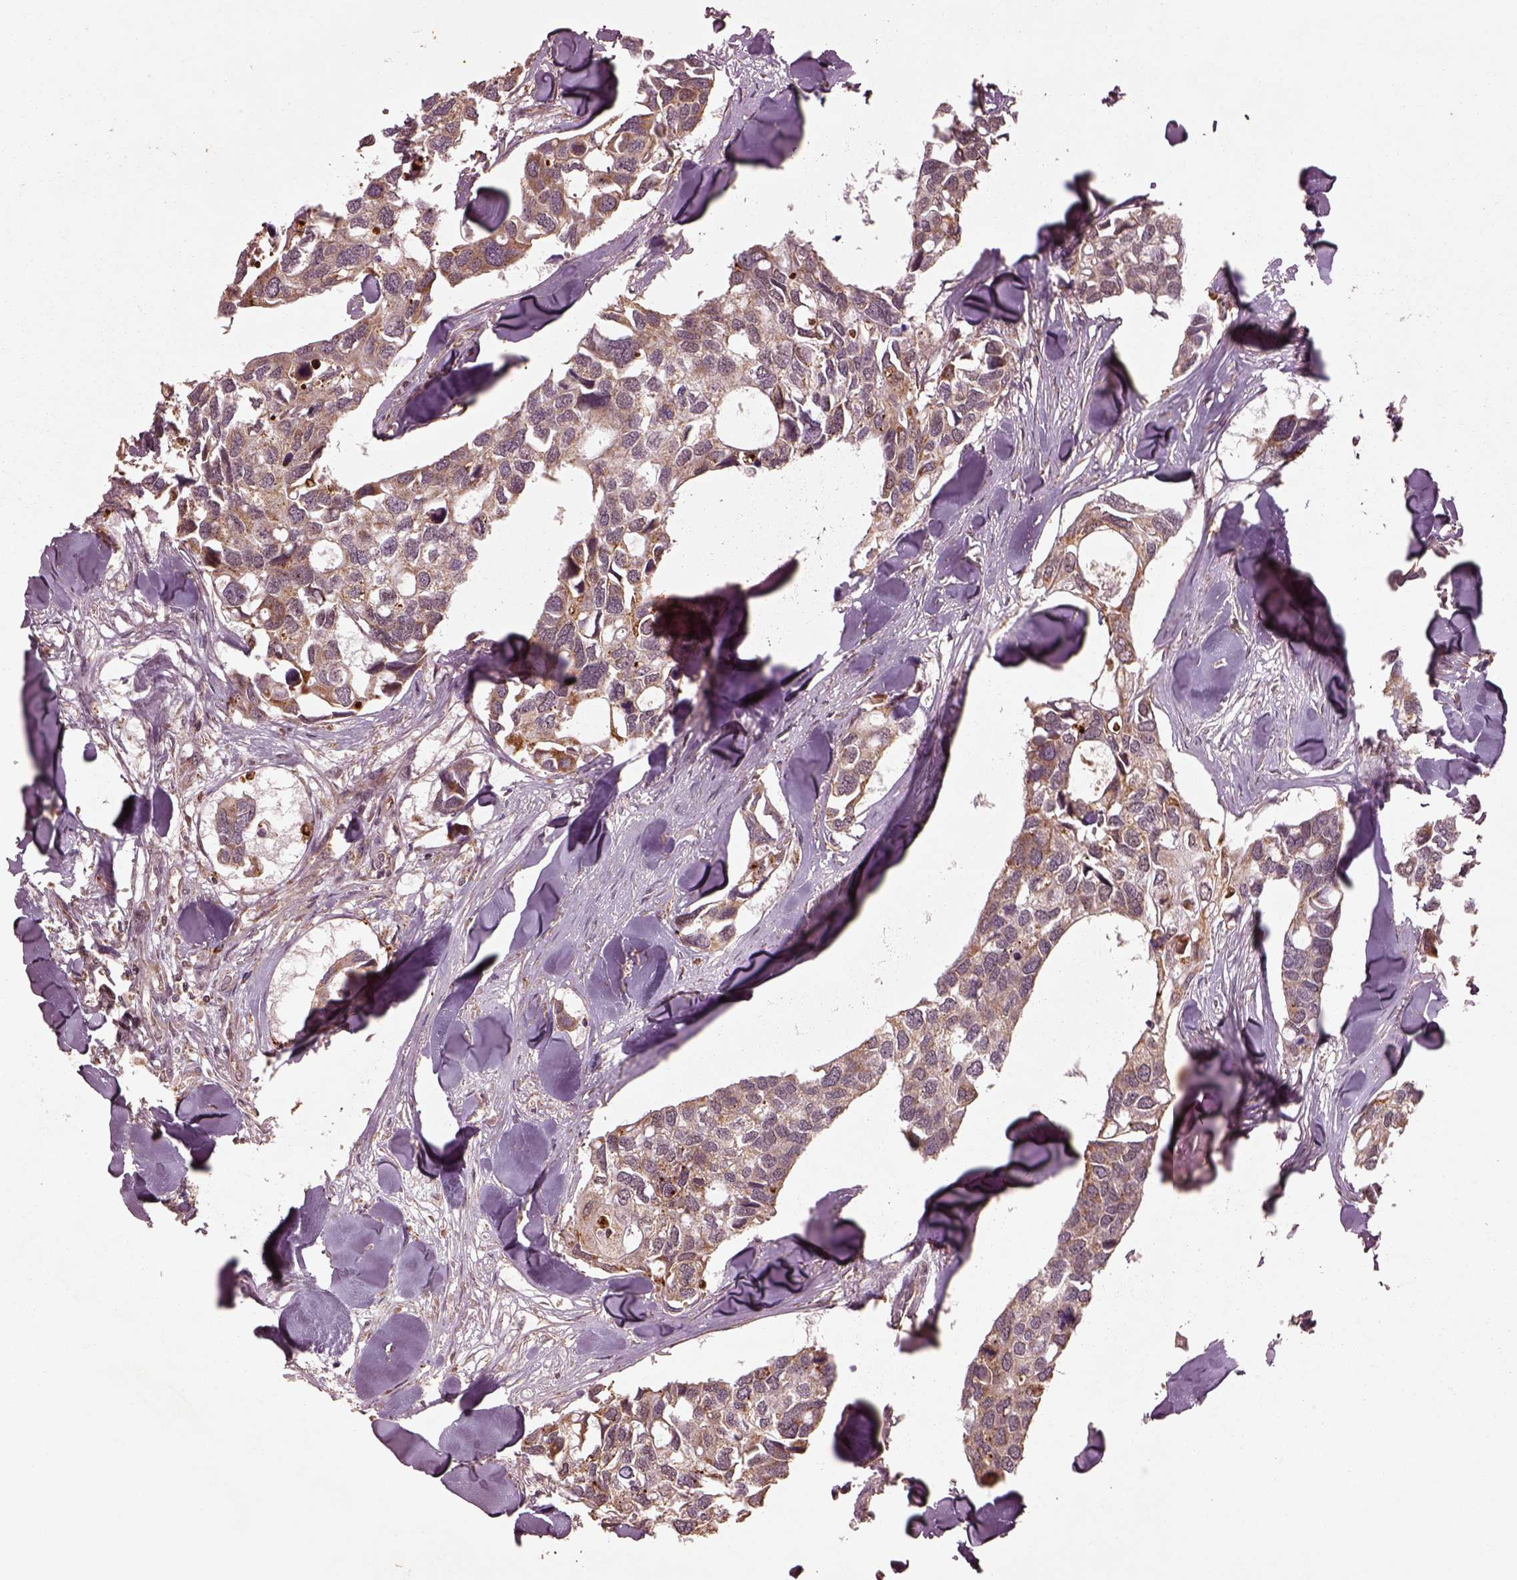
{"staining": {"intensity": "weak", "quantity": "25%-75%", "location": "cytoplasmic/membranous"}, "tissue": "breast cancer", "cell_type": "Tumor cells", "image_type": "cancer", "snomed": [{"axis": "morphology", "description": "Duct carcinoma"}, {"axis": "topography", "description": "Breast"}], "caption": "The micrograph reveals staining of intraductal carcinoma (breast), revealing weak cytoplasmic/membranous protein expression (brown color) within tumor cells.", "gene": "SEL1L3", "patient": {"sex": "female", "age": 83}}